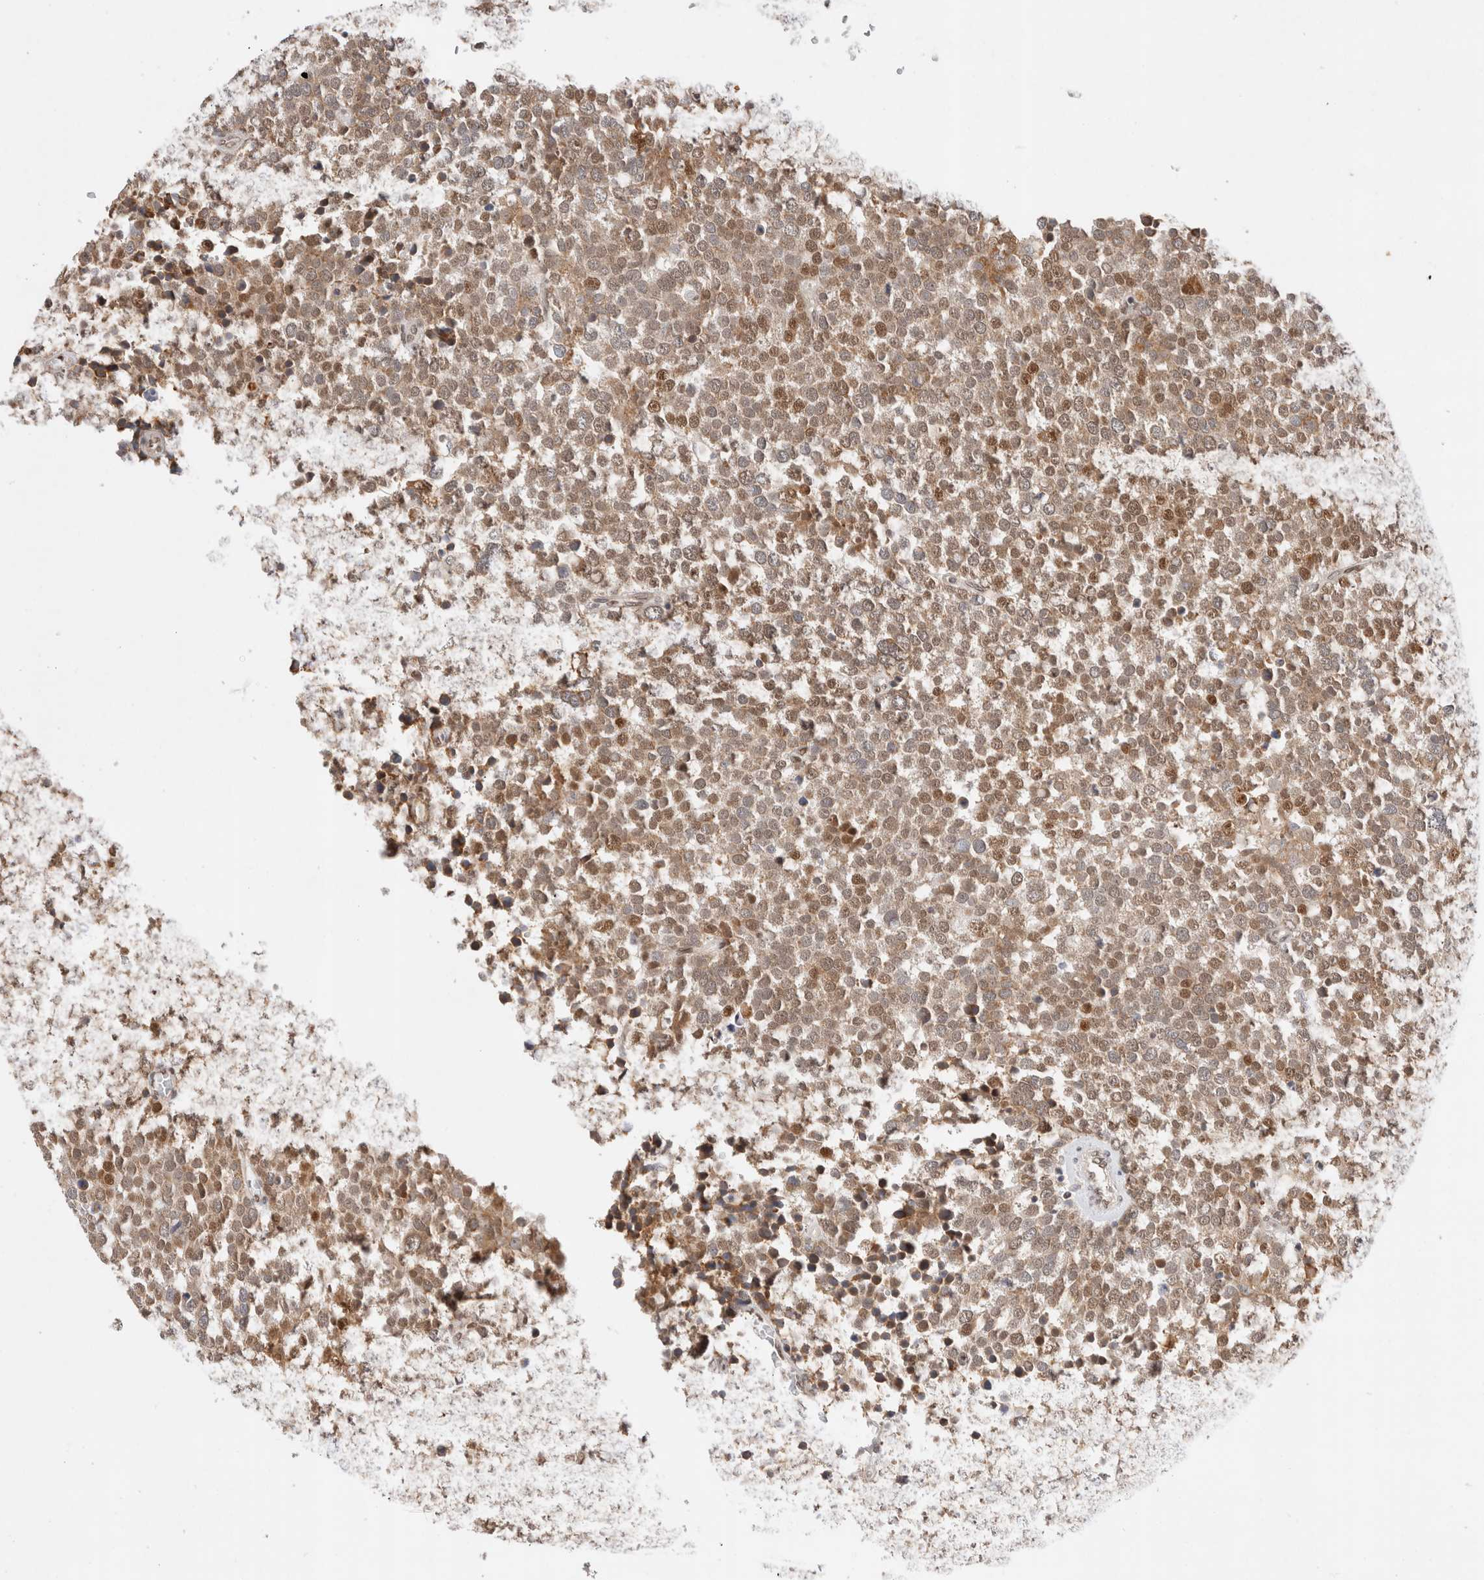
{"staining": {"intensity": "moderate", "quantity": ">75%", "location": "cytoplasmic/membranous,nuclear"}, "tissue": "testis cancer", "cell_type": "Tumor cells", "image_type": "cancer", "snomed": [{"axis": "morphology", "description": "Seminoma, NOS"}, {"axis": "topography", "description": "Testis"}], "caption": "Tumor cells show moderate cytoplasmic/membranous and nuclear staining in about >75% of cells in testis cancer.", "gene": "GTF2I", "patient": {"sex": "male", "age": 71}}